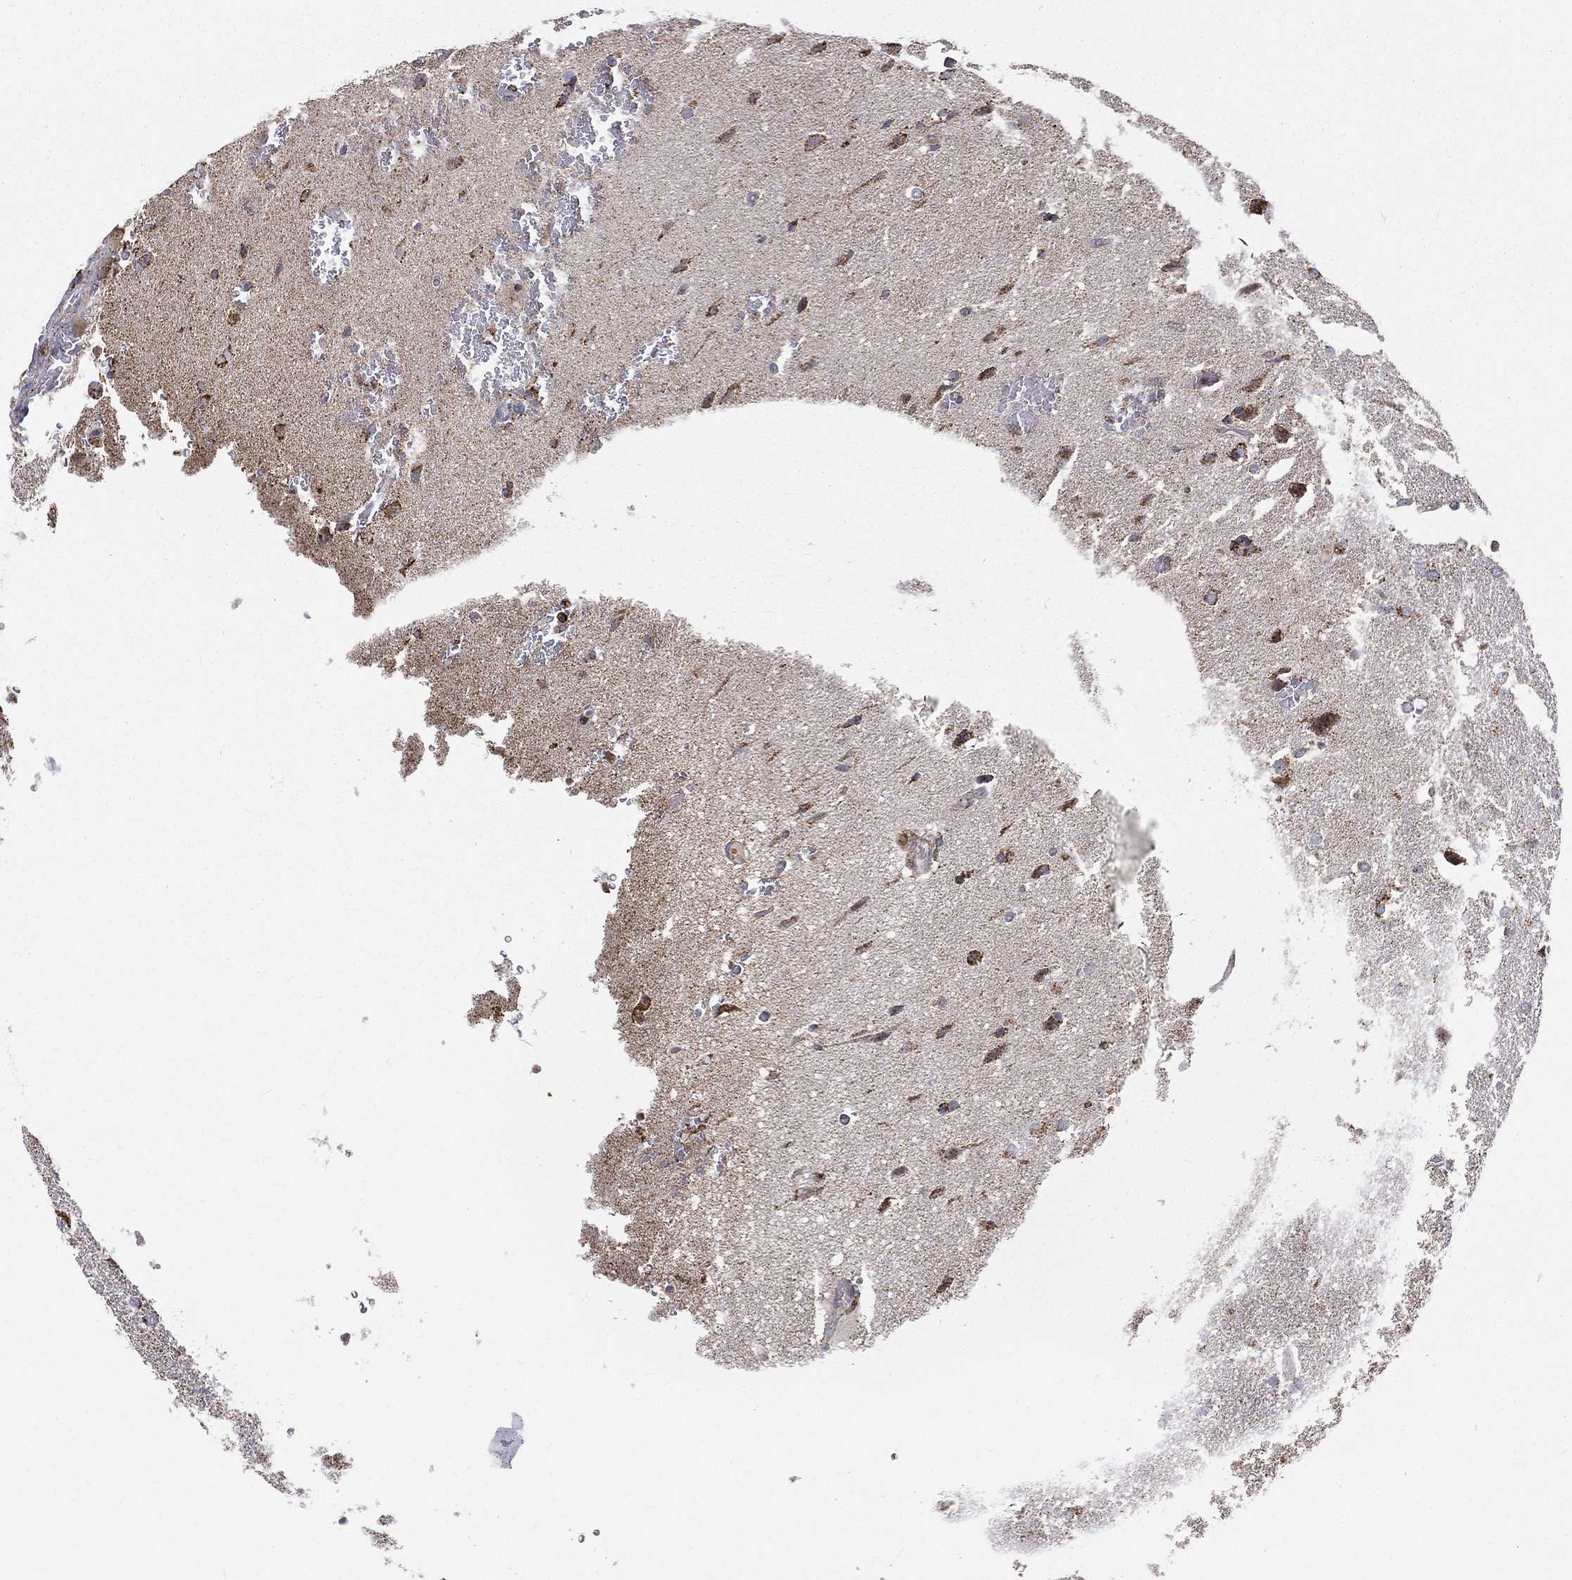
{"staining": {"intensity": "moderate", "quantity": "25%-75%", "location": "cytoplasmic/membranous"}, "tissue": "glioma", "cell_type": "Tumor cells", "image_type": "cancer", "snomed": [{"axis": "morphology", "description": "Glioma, malignant, Low grade"}, {"axis": "topography", "description": "Brain"}], "caption": "A photomicrograph of human glioma stained for a protein reveals moderate cytoplasmic/membranous brown staining in tumor cells. (Brightfield microscopy of DAB IHC at high magnification).", "gene": "RIN3", "patient": {"sex": "female", "age": 32}}